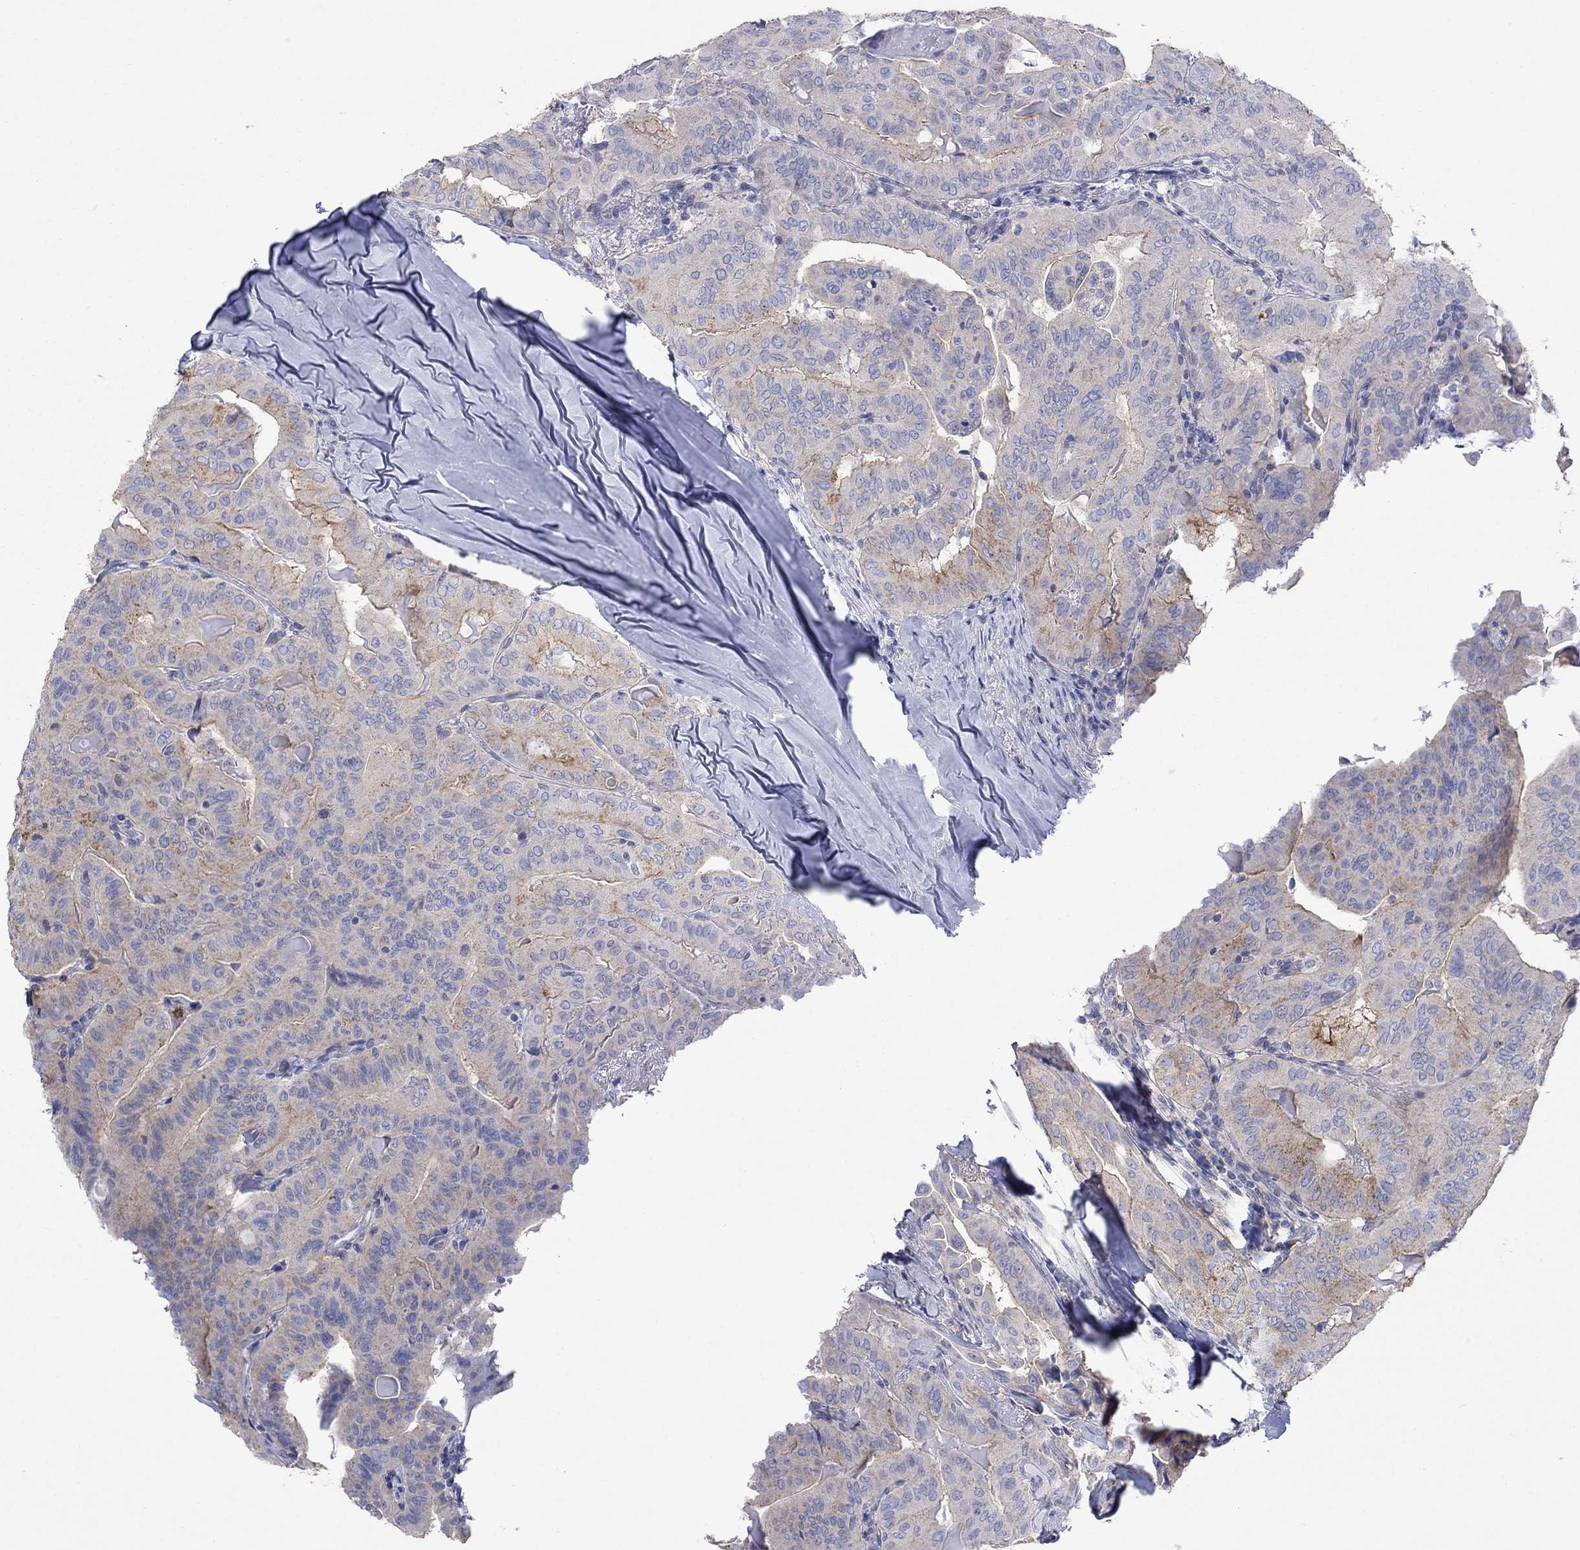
{"staining": {"intensity": "weak", "quantity": "25%-75%", "location": "cytoplasmic/membranous"}, "tissue": "thyroid cancer", "cell_type": "Tumor cells", "image_type": "cancer", "snomed": [{"axis": "morphology", "description": "Papillary adenocarcinoma, NOS"}, {"axis": "topography", "description": "Thyroid gland"}], "caption": "A brown stain labels weak cytoplasmic/membranous staining of a protein in human thyroid cancer tumor cells.", "gene": "TPRN", "patient": {"sex": "female", "age": 68}}